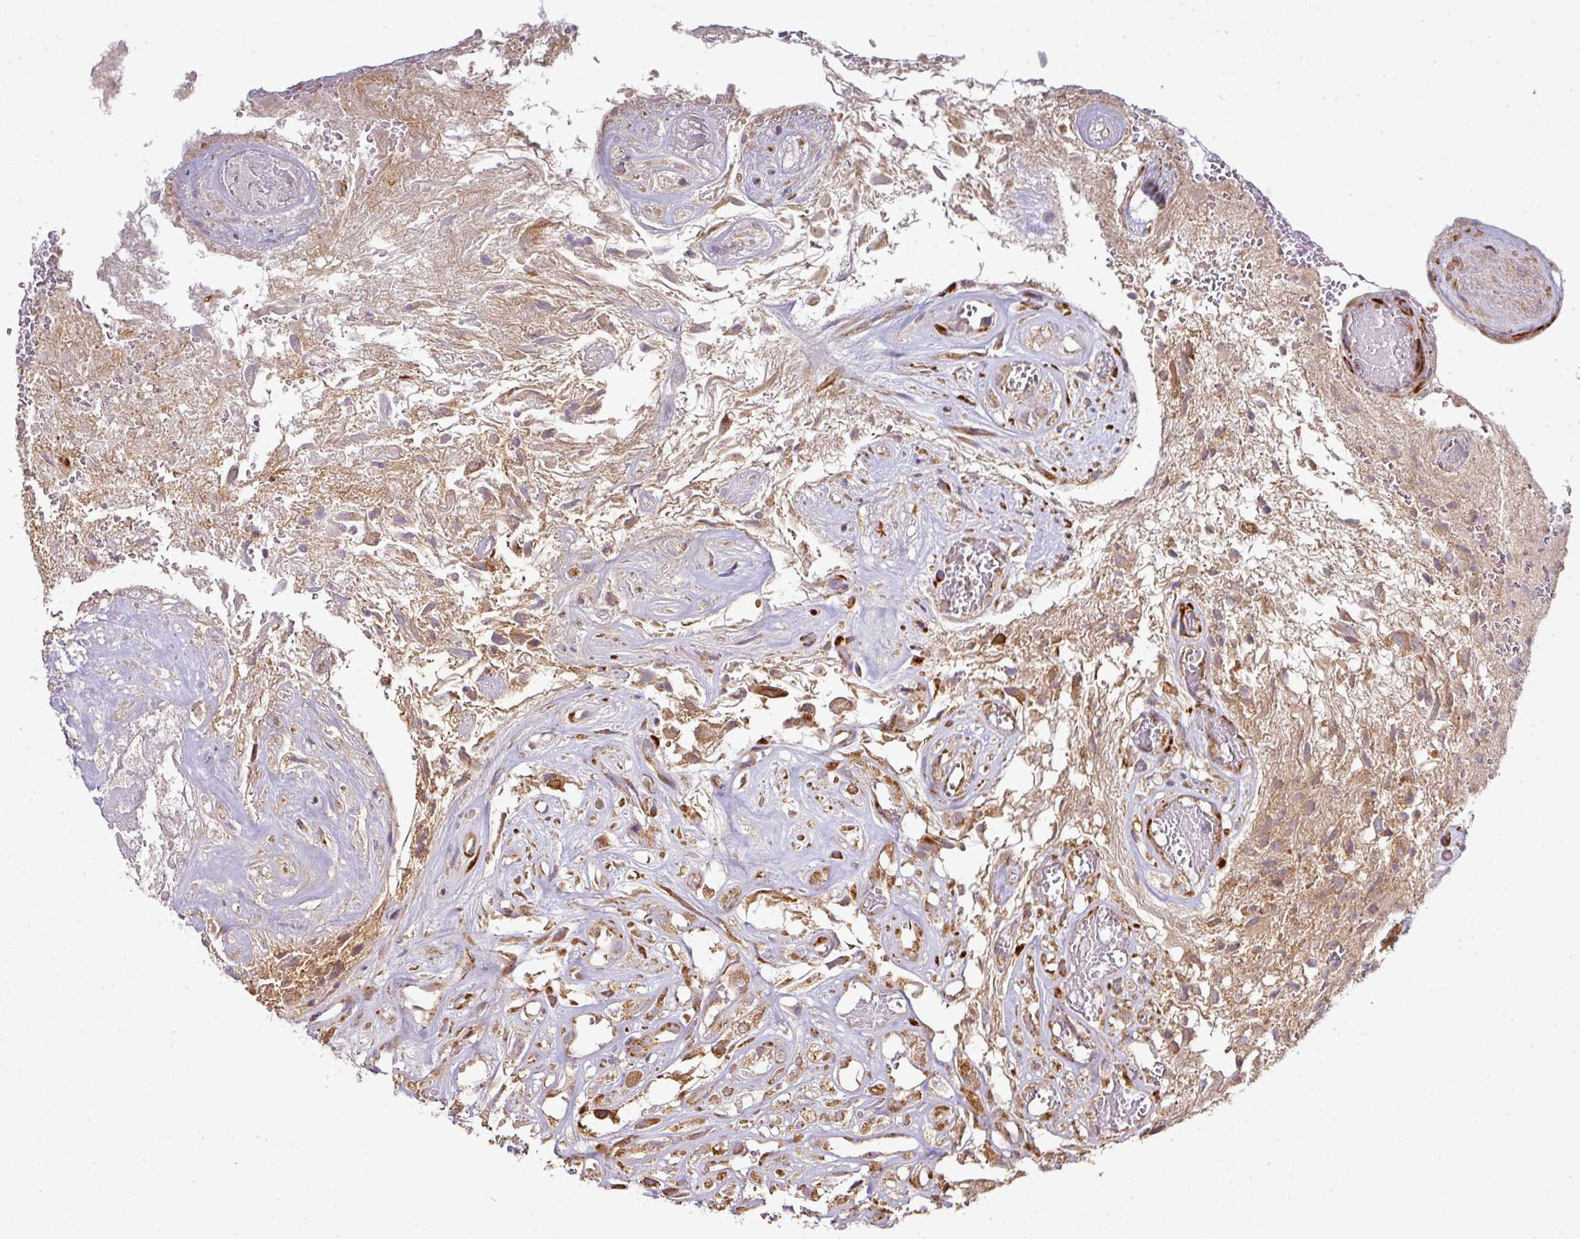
{"staining": {"intensity": "moderate", "quantity": "<25%", "location": "cytoplasmic/membranous"}, "tissue": "glioma", "cell_type": "Tumor cells", "image_type": "cancer", "snomed": [{"axis": "morphology", "description": "Glioma, malignant, High grade"}, {"axis": "topography", "description": "Brain"}], "caption": "The micrograph reveals a brown stain indicating the presence of a protein in the cytoplasmic/membranous of tumor cells in glioma.", "gene": "GALP", "patient": {"sex": "male", "age": 56}}